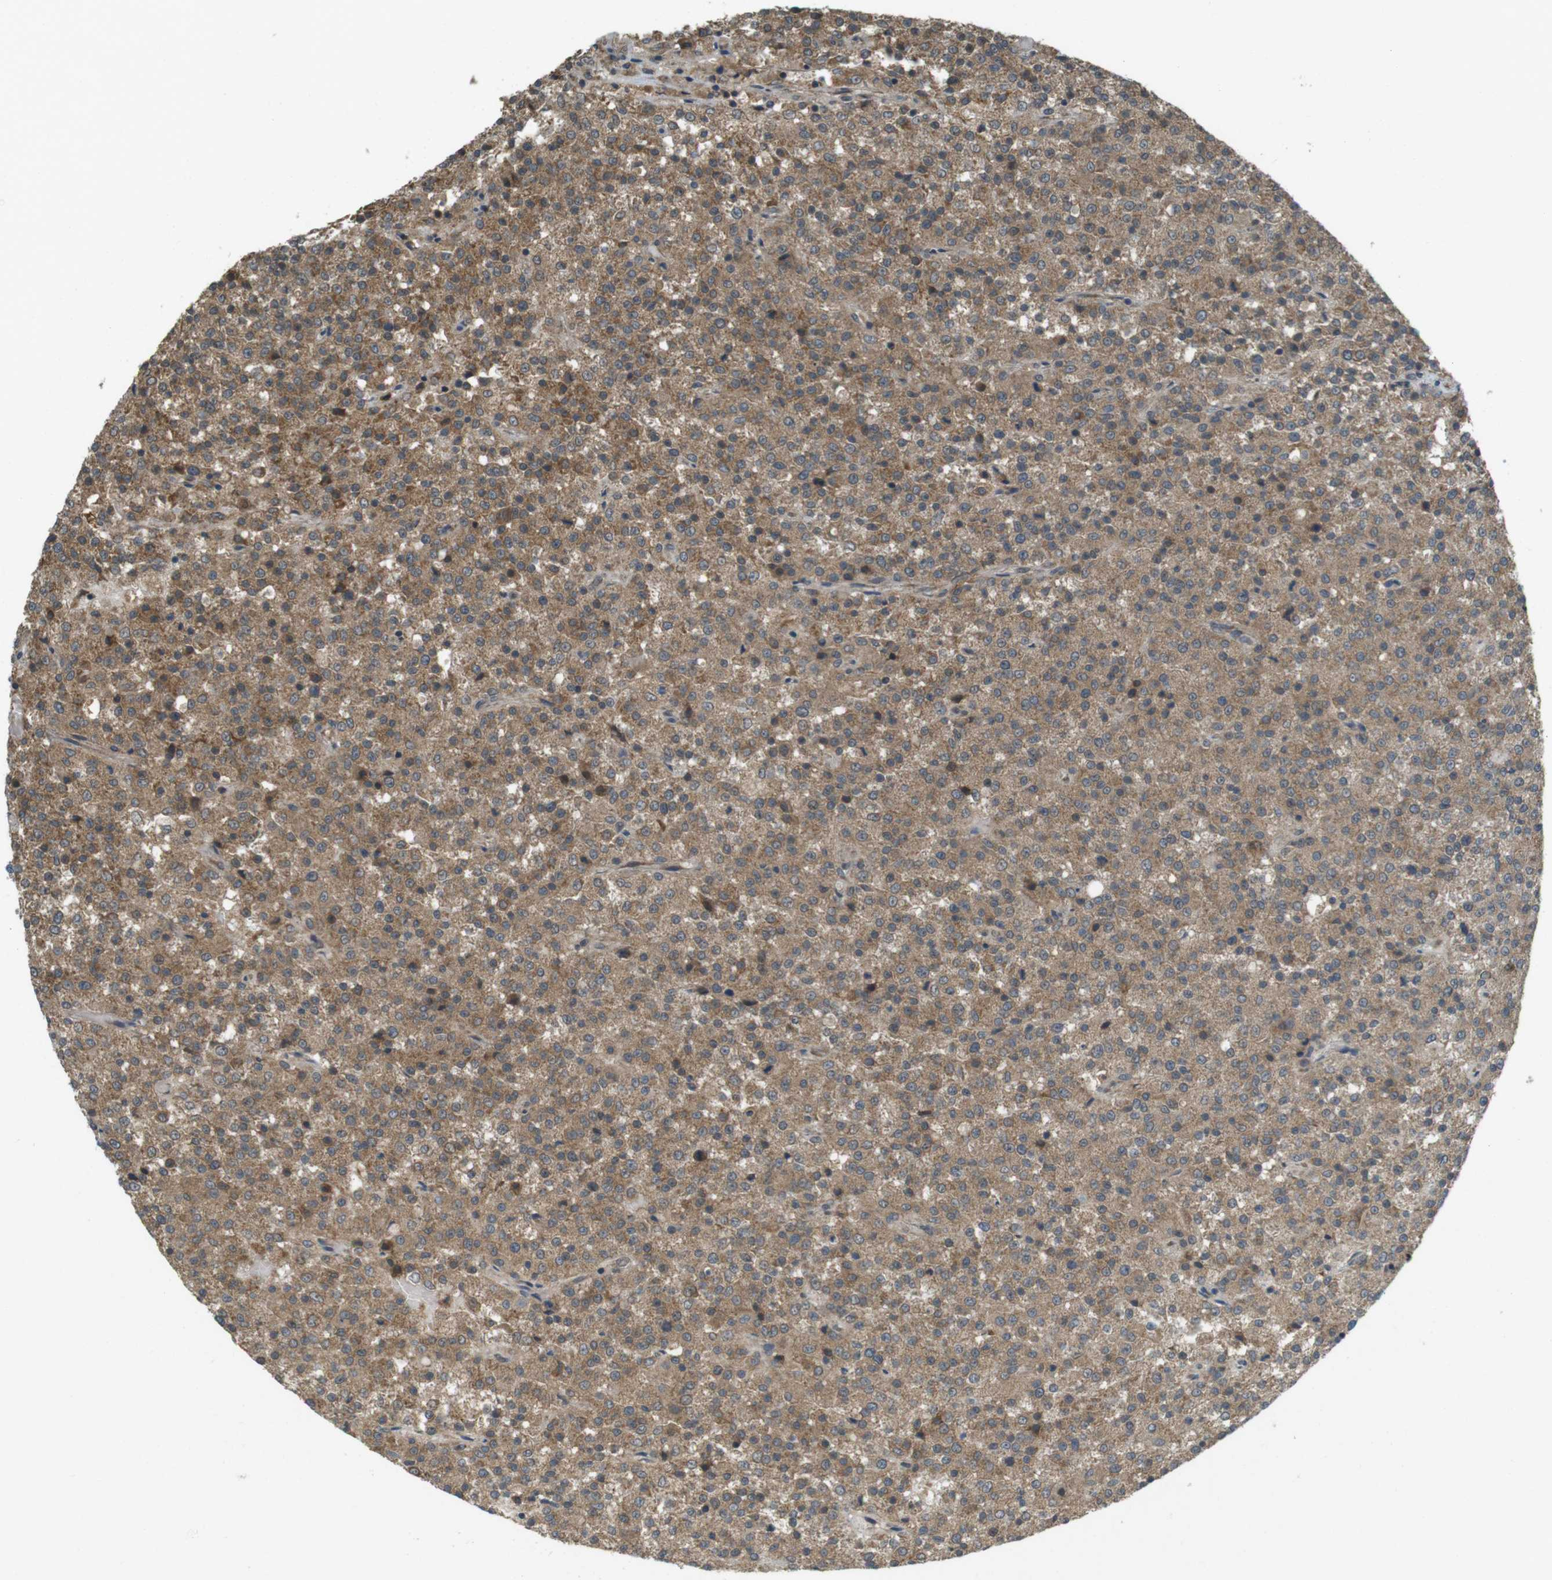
{"staining": {"intensity": "moderate", "quantity": ">75%", "location": "cytoplasmic/membranous"}, "tissue": "testis cancer", "cell_type": "Tumor cells", "image_type": "cancer", "snomed": [{"axis": "morphology", "description": "Seminoma, NOS"}, {"axis": "topography", "description": "Testis"}], "caption": "High-power microscopy captured an immunohistochemistry histopathology image of testis seminoma, revealing moderate cytoplasmic/membranous expression in approximately >75% of tumor cells.", "gene": "RNF130", "patient": {"sex": "male", "age": 59}}